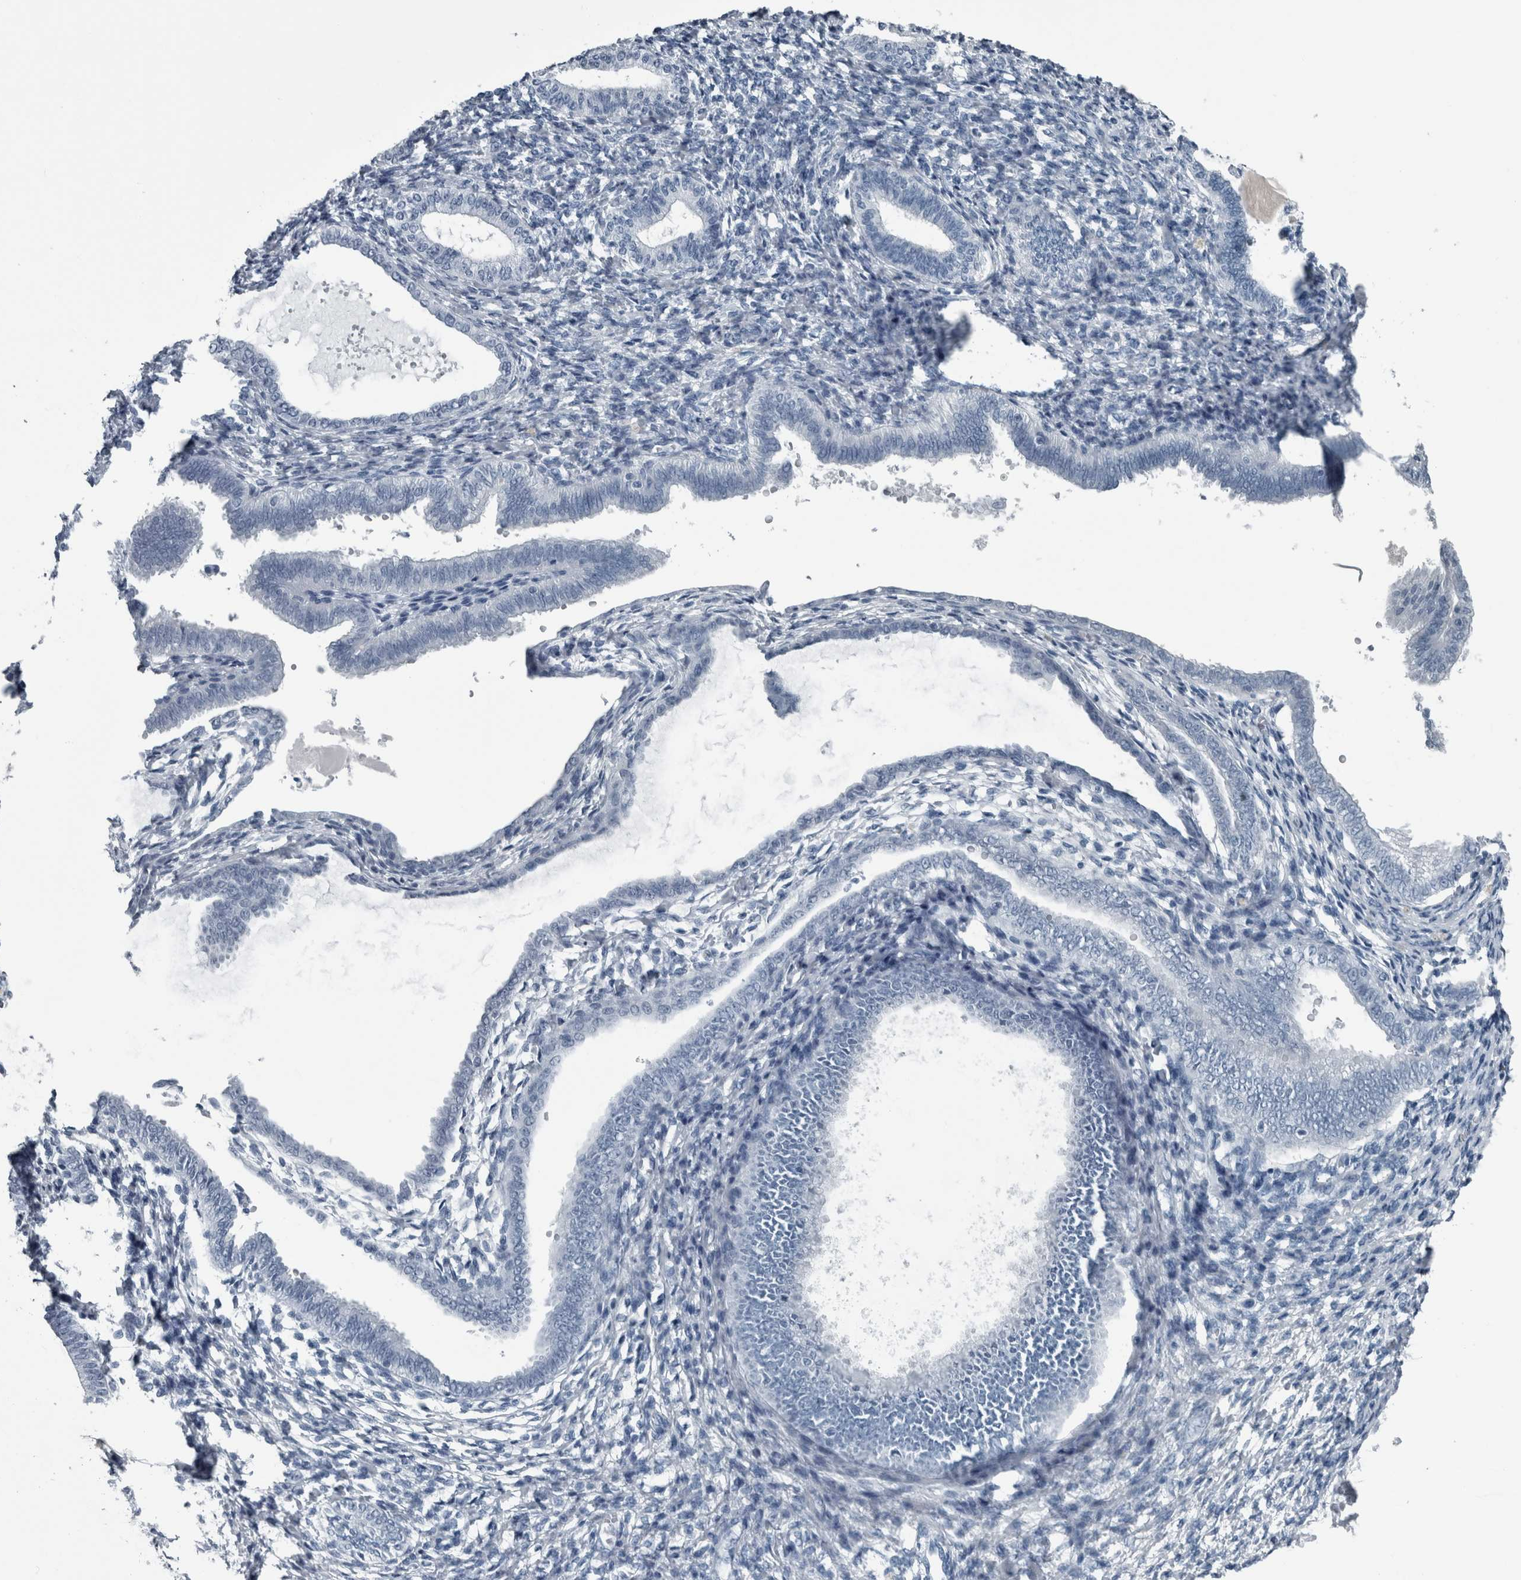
{"staining": {"intensity": "negative", "quantity": "none", "location": "none"}, "tissue": "endometrium", "cell_type": "Cells in endometrial stroma", "image_type": "normal", "snomed": [{"axis": "morphology", "description": "Normal tissue, NOS"}, {"axis": "topography", "description": "Endometrium"}], "caption": "IHC histopathology image of benign endometrium: human endometrium stained with DAB demonstrates no significant protein staining in cells in endometrial stroma. The staining is performed using DAB (3,3'-diaminobenzidine) brown chromogen with nuclei counter-stained in using hematoxylin.", "gene": "KRT20", "patient": {"sex": "female", "age": 77}}